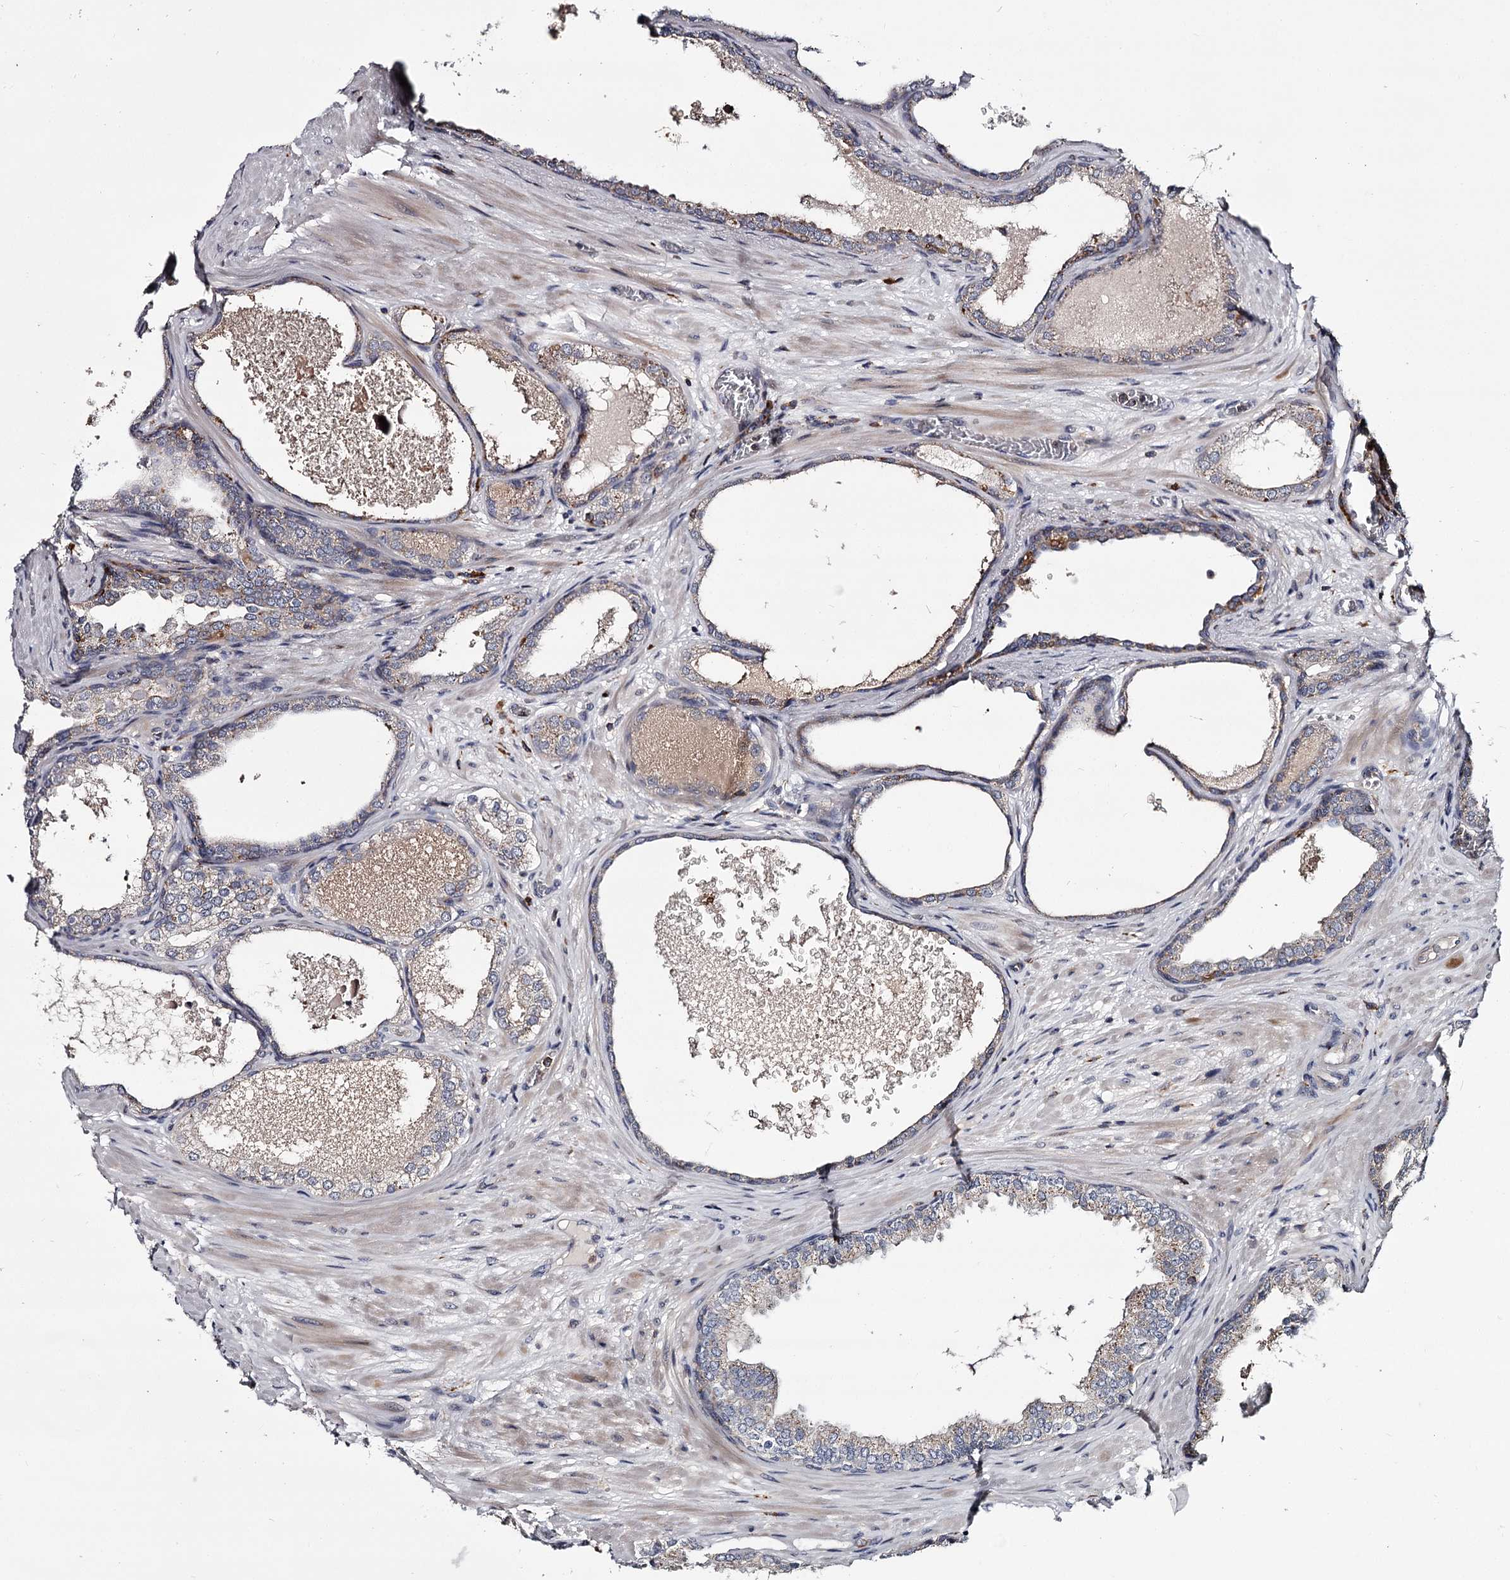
{"staining": {"intensity": "moderate", "quantity": ">75%", "location": "cytoplasmic/membranous"}, "tissue": "prostate cancer", "cell_type": "Tumor cells", "image_type": "cancer", "snomed": [{"axis": "morphology", "description": "Adenocarcinoma, High grade"}, {"axis": "topography", "description": "Prostate"}], "caption": "High-power microscopy captured an immunohistochemistry micrograph of prostate cancer (adenocarcinoma (high-grade)), revealing moderate cytoplasmic/membranous expression in approximately >75% of tumor cells. (brown staining indicates protein expression, while blue staining denotes nuclei).", "gene": "RASSF6", "patient": {"sex": "male", "age": 59}}